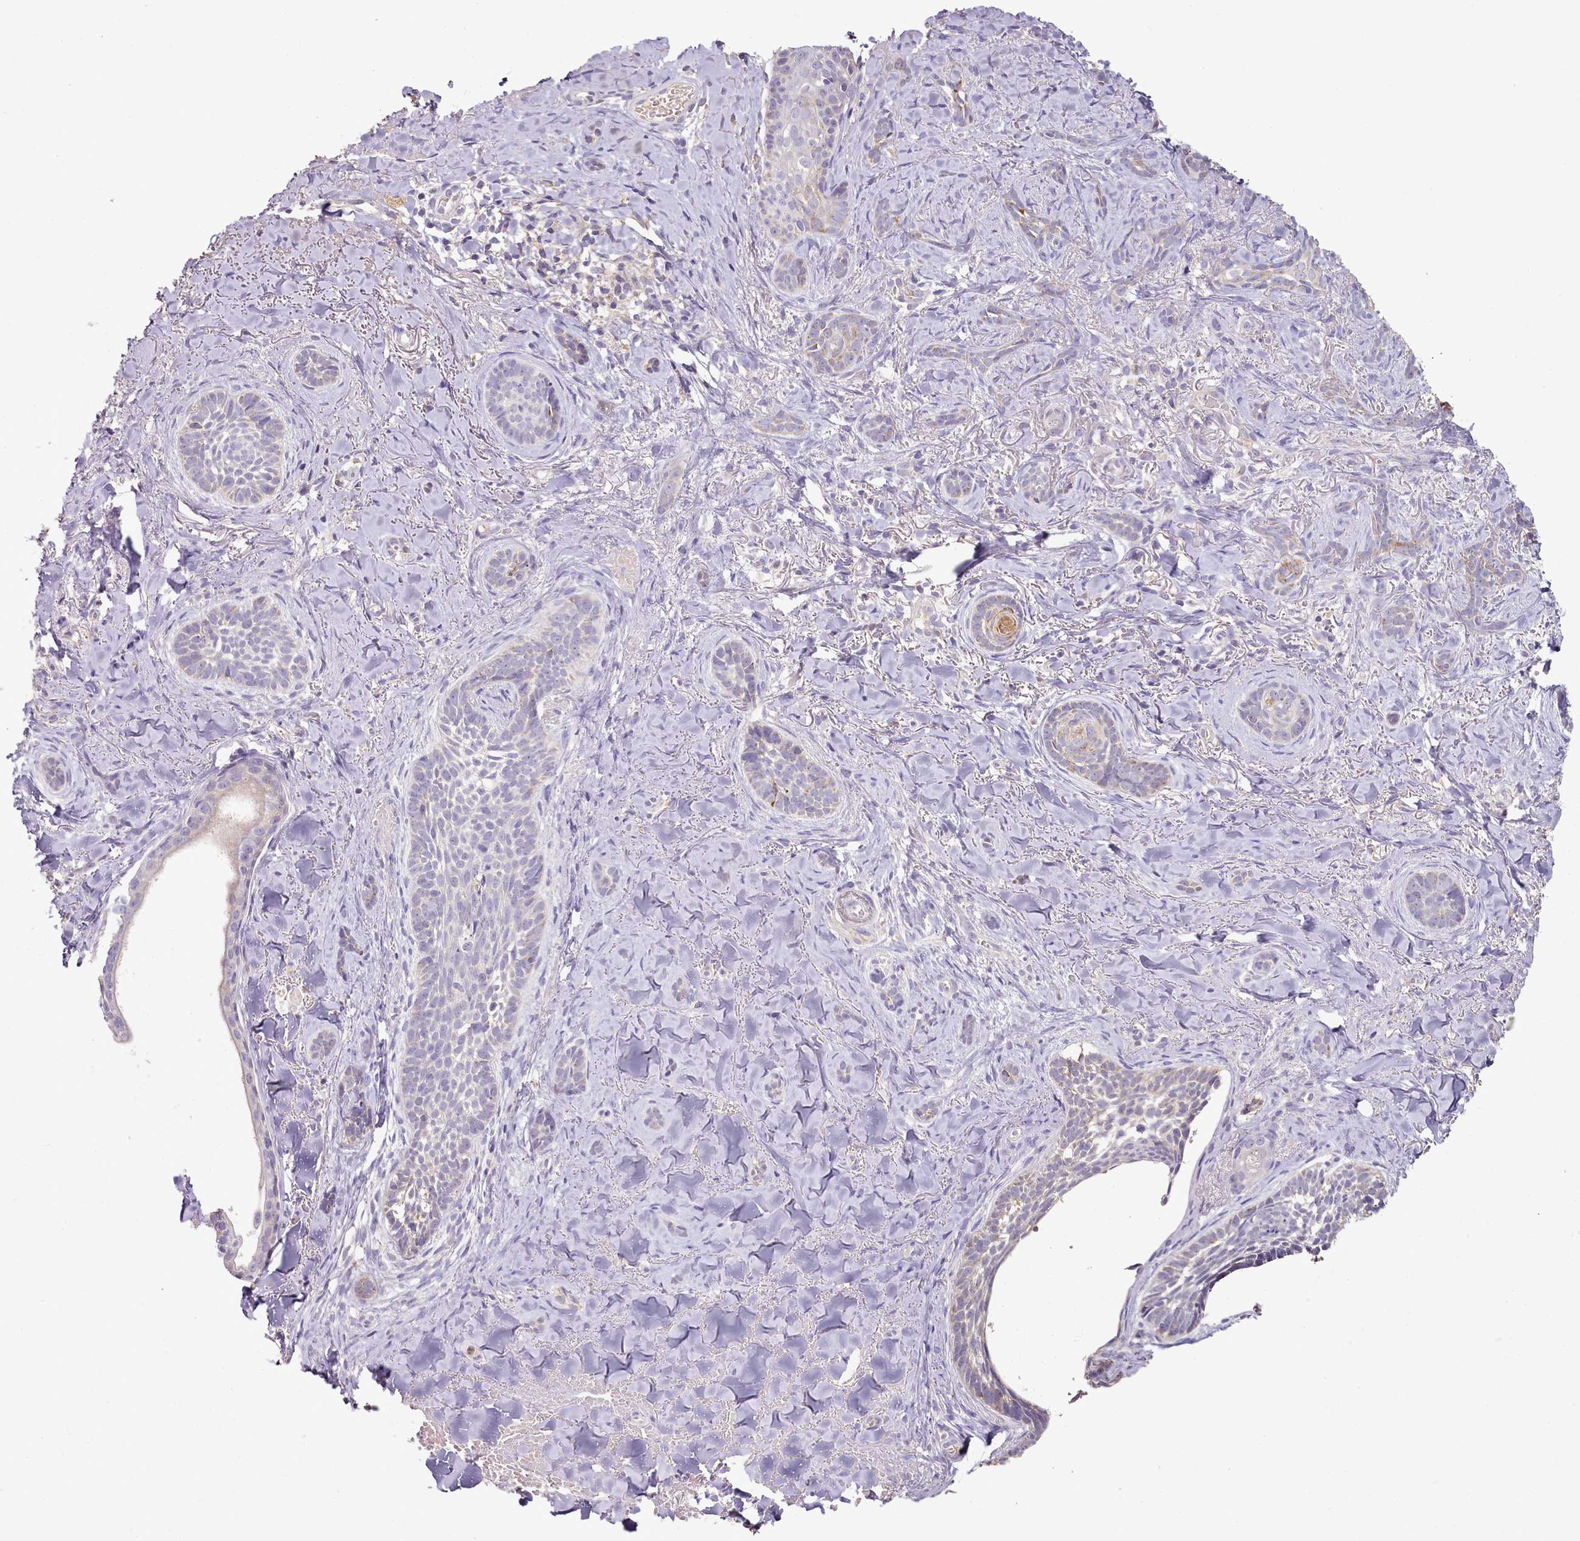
{"staining": {"intensity": "negative", "quantity": "none", "location": "none"}, "tissue": "skin cancer", "cell_type": "Tumor cells", "image_type": "cancer", "snomed": [{"axis": "morphology", "description": "Basal cell carcinoma"}, {"axis": "topography", "description": "Skin"}], "caption": "High magnification brightfield microscopy of skin cancer (basal cell carcinoma) stained with DAB (brown) and counterstained with hematoxylin (blue): tumor cells show no significant positivity.", "gene": "ACSS1", "patient": {"sex": "female", "age": 55}}